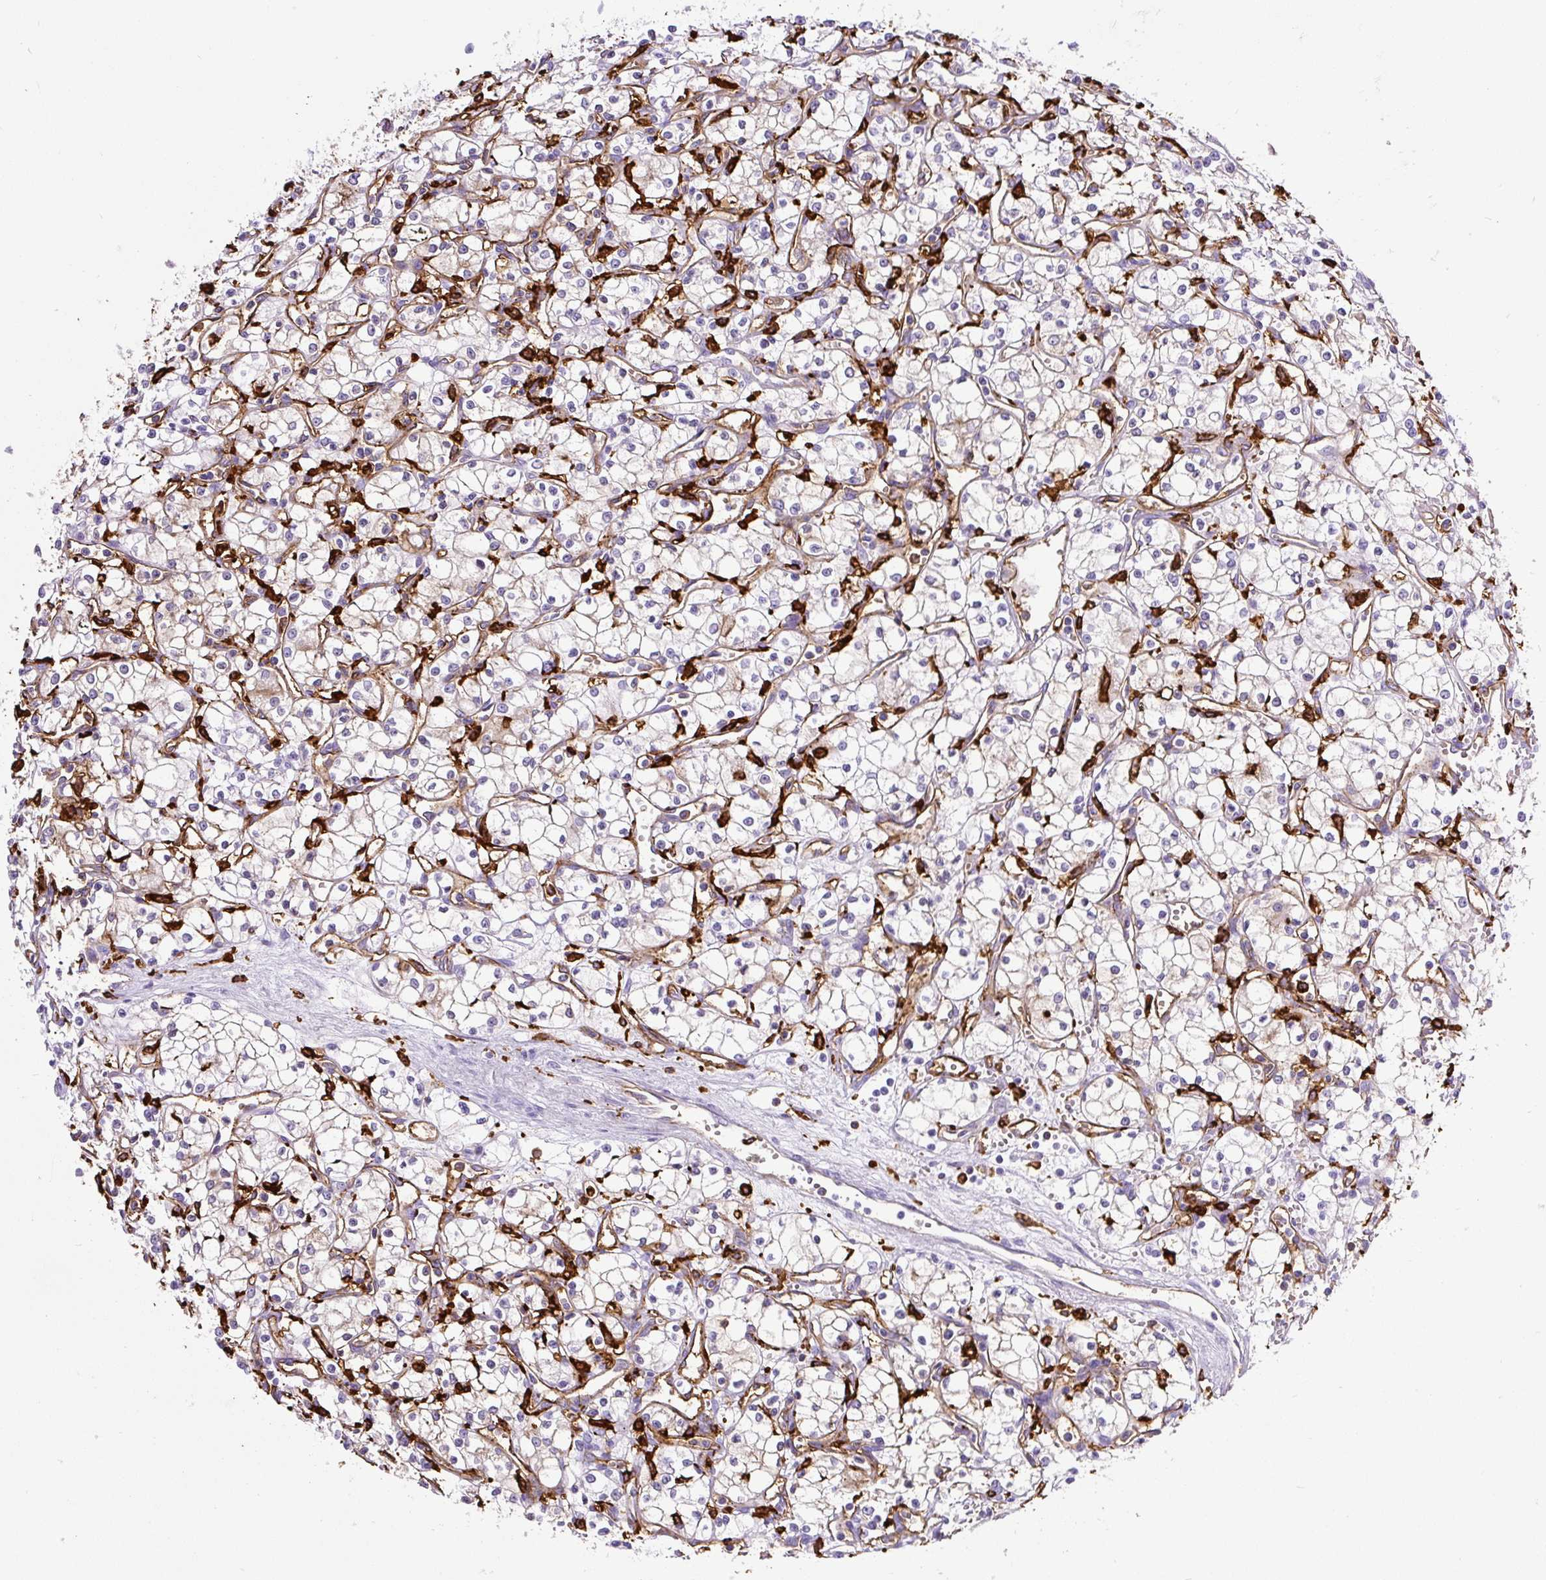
{"staining": {"intensity": "negative", "quantity": "none", "location": "none"}, "tissue": "renal cancer", "cell_type": "Tumor cells", "image_type": "cancer", "snomed": [{"axis": "morphology", "description": "Adenocarcinoma, NOS"}, {"axis": "topography", "description": "Kidney"}], "caption": "This is an immunohistochemistry image of human renal cancer. There is no positivity in tumor cells.", "gene": "HLA-DRA", "patient": {"sex": "male", "age": 59}}